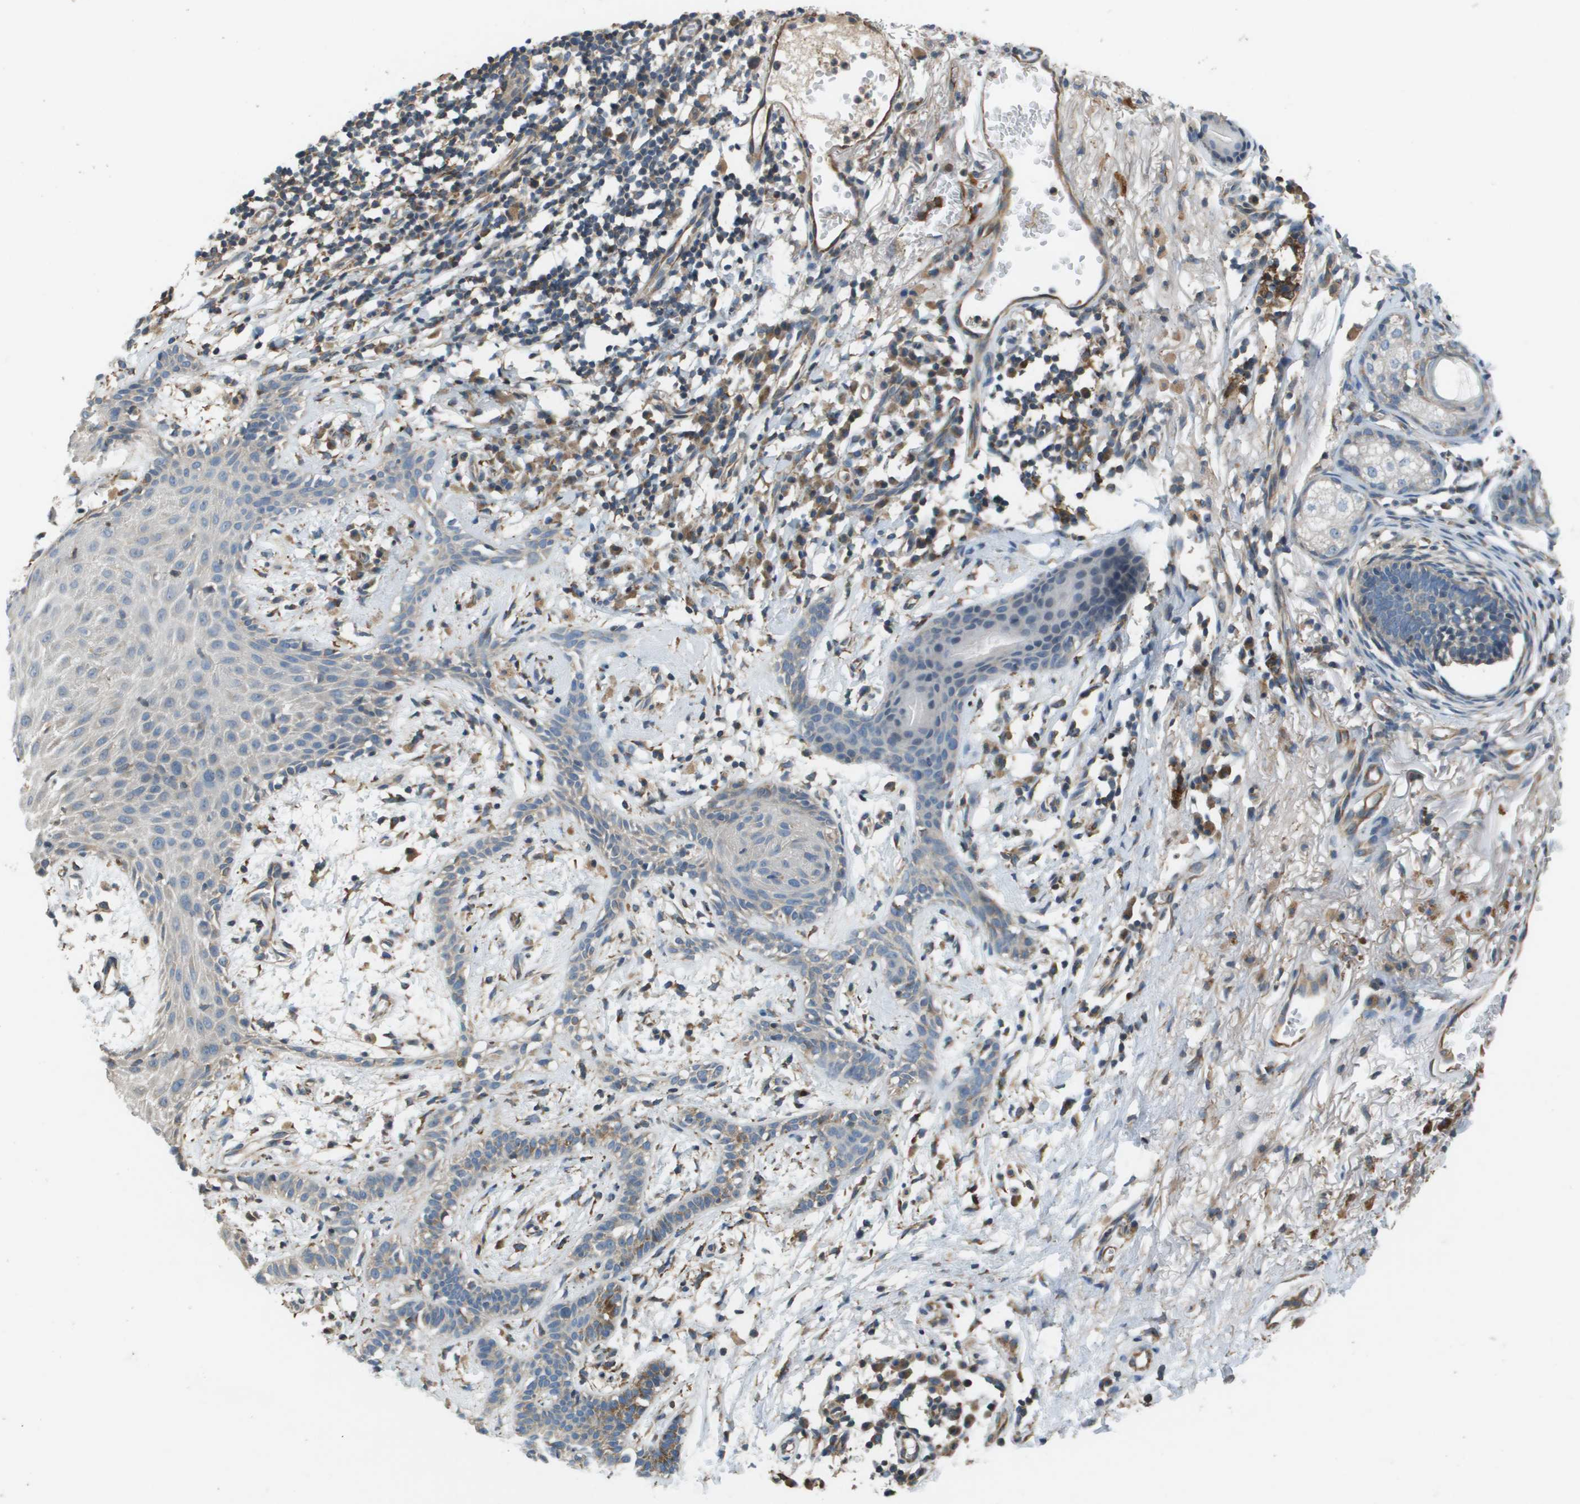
{"staining": {"intensity": "negative", "quantity": "none", "location": "none"}, "tissue": "skin cancer", "cell_type": "Tumor cells", "image_type": "cancer", "snomed": [{"axis": "morphology", "description": "Basal cell carcinoma"}, {"axis": "topography", "description": "Skin"}], "caption": "There is no significant staining in tumor cells of skin cancer (basal cell carcinoma).", "gene": "SAMSN1", "patient": {"sex": "male", "age": 85}}